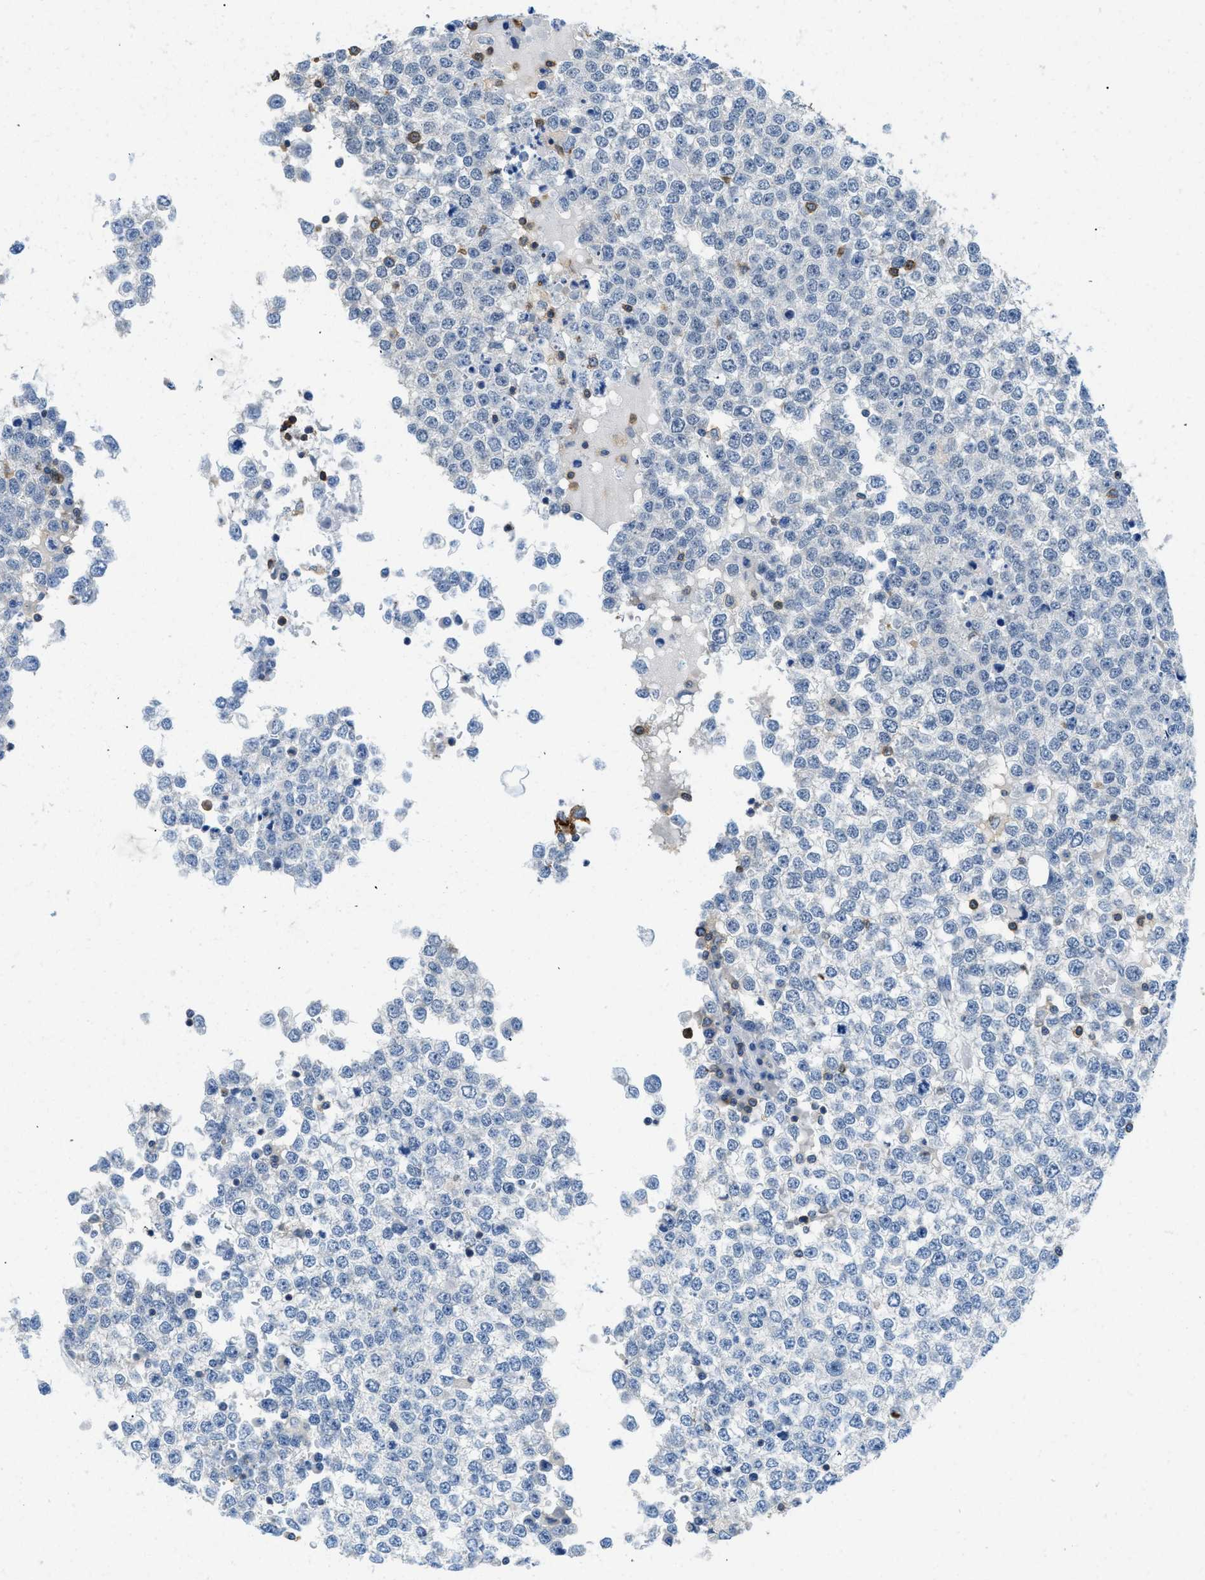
{"staining": {"intensity": "negative", "quantity": "none", "location": "none"}, "tissue": "testis cancer", "cell_type": "Tumor cells", "image_type": "cancer", "snomed": [{"axis": "morphology", "description": "Seminoma, NOS"}, {"axis": "topography", "description": "Testis"}], "caption": "A high-resolution histopathology image shows immunohistochemistry (IHC) staining of testis cancer (seminoma), which displays no significant expression in tumor cells.", "gene": "FAM151A", "patient": {"sex": "male", "age": 65}}